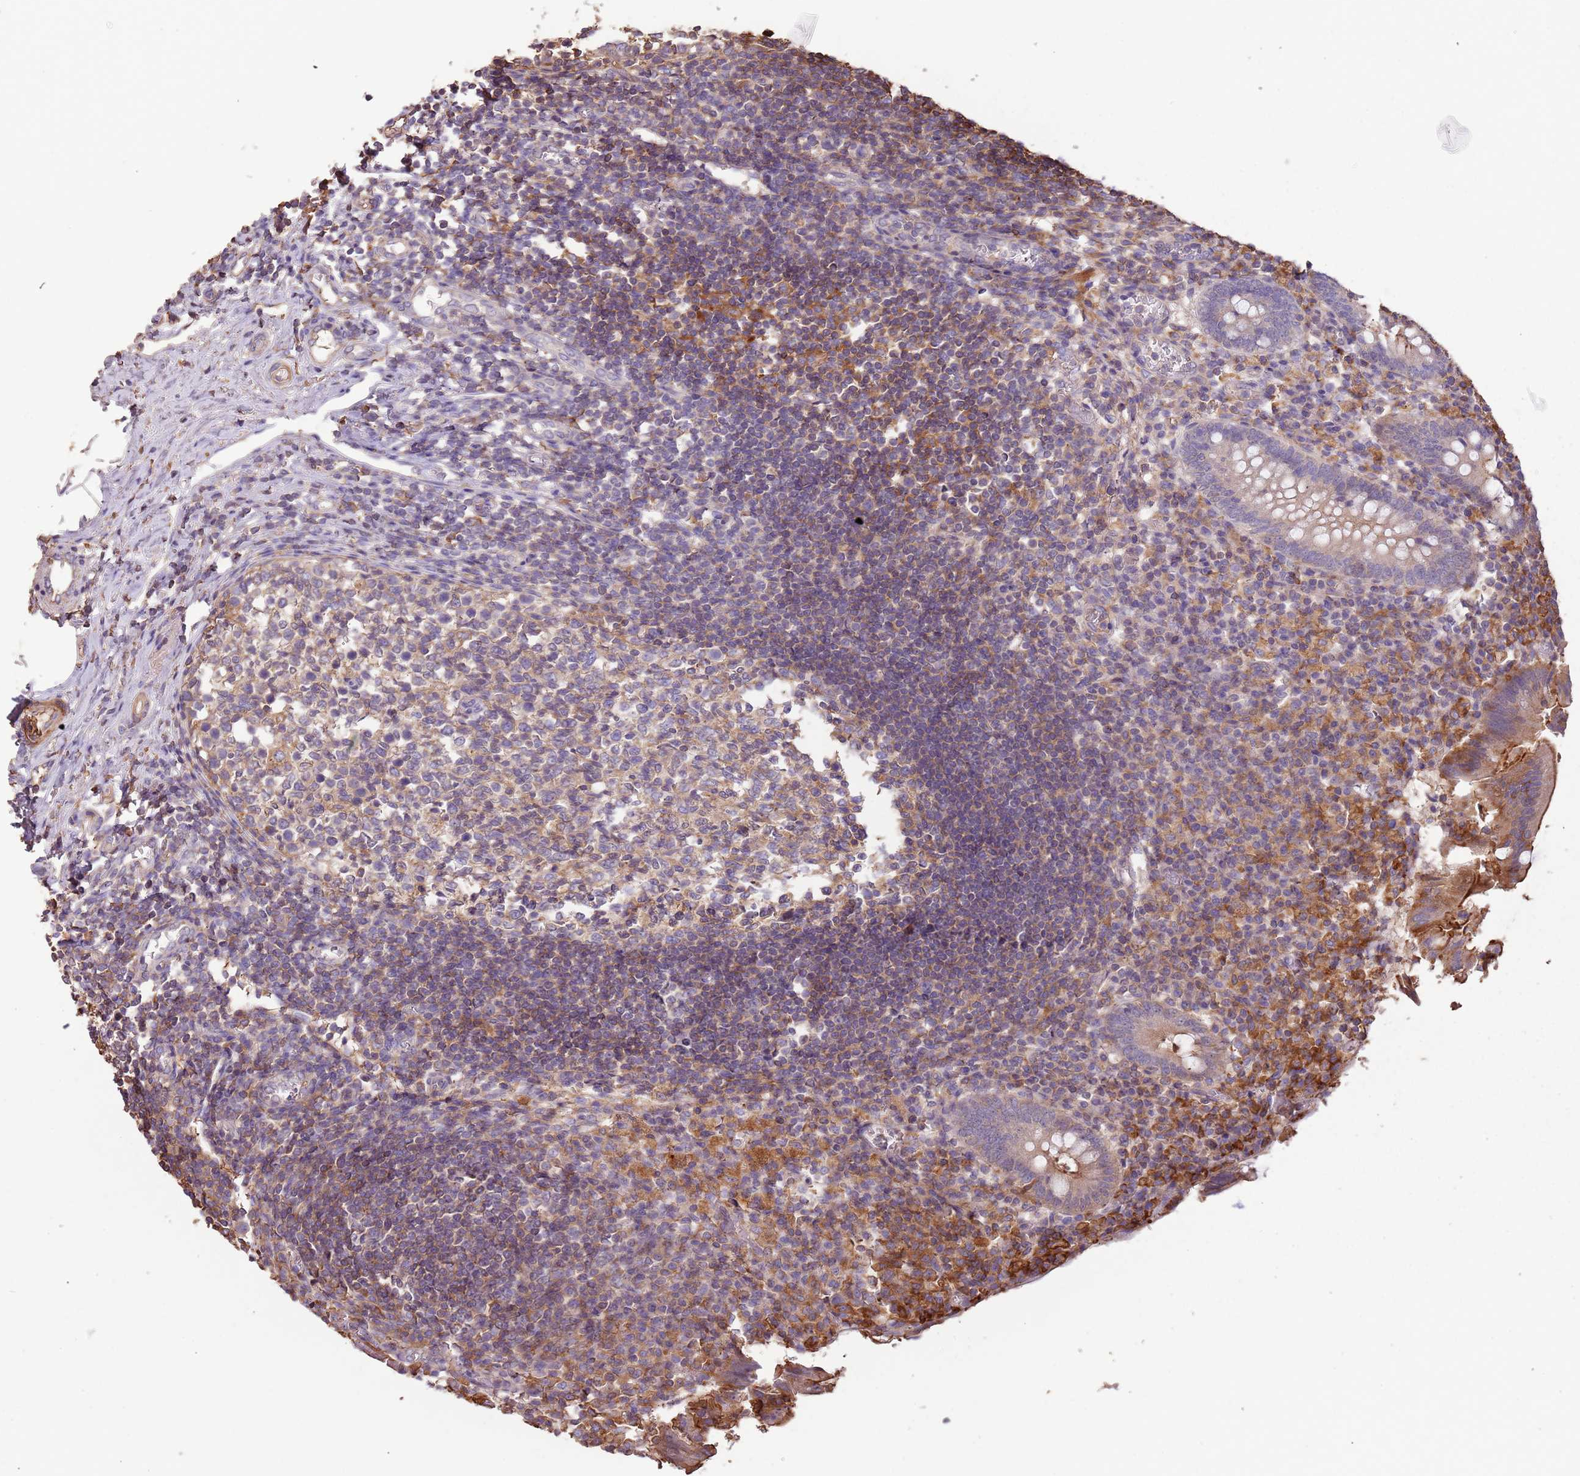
{"staining": {"intensity": "moderate", "quantity": "<25%", "location": "cytoplasmic/membranous"}, "tissue": "appendix", "cell_type": "Glandular cells", "image_type": "normal", "snomed": [{"axis": "morphology", "description": "Normal tissue, NOS"}, {"axis": "topography", "description": "Appendix"}], "caption": "Appendix stained with immunohistochemistry displays moderate cytoplasmic/membranous expression in about <25% of glandular cells. (DAB IHC, brown staining for protein, blue staining for nuclei).", "gene": "FECH", "patient": {"sex": "female", "age": 17}}